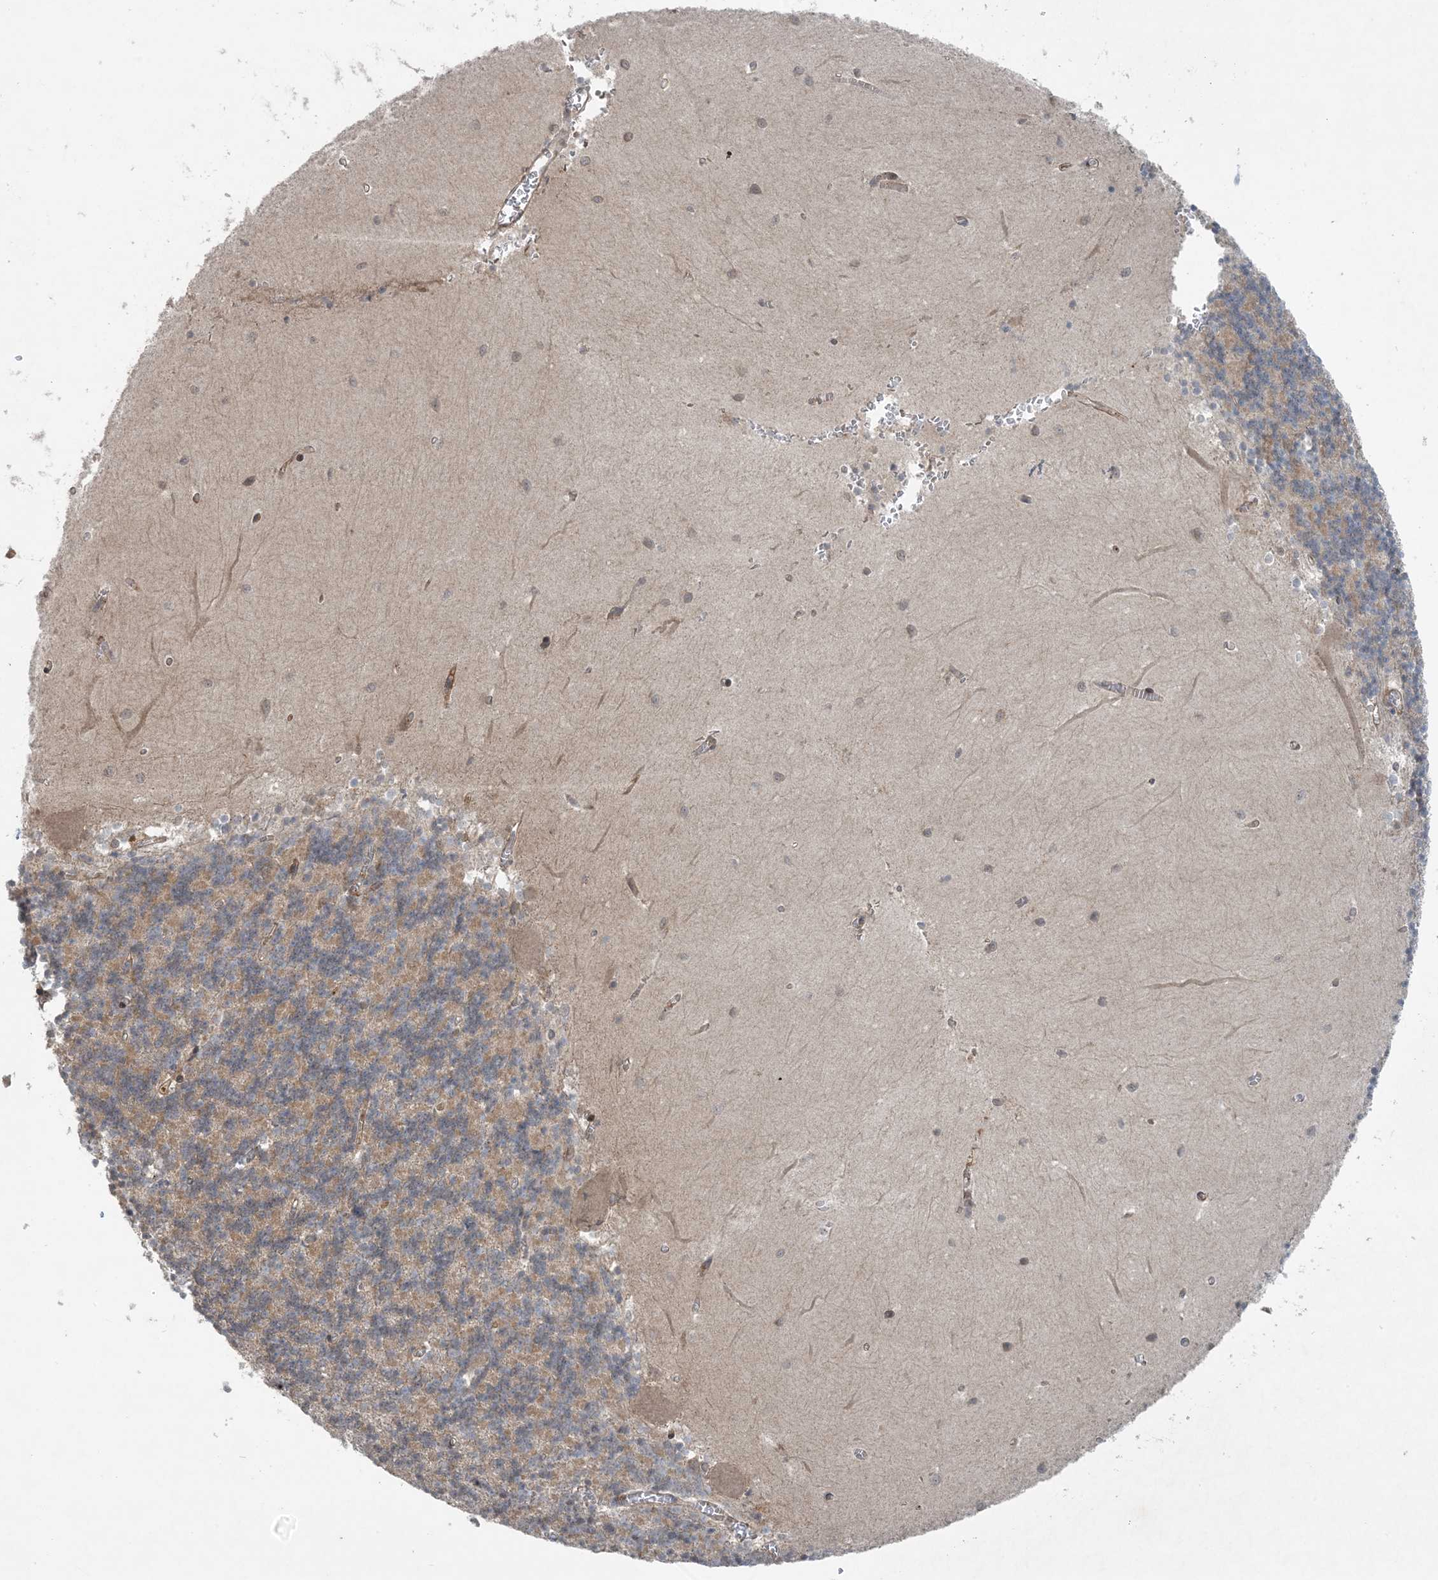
{"staining": {"intensity": "weak", "quantity": "25%-75%", "location": "cytoplasmic/membranous"}, "tissue": "cerebellum", "cell_type": "Cells in granular layer", "image_type": "normal", "snomed": [{"axis": "morphology", "description": "Normal tissue, NOS"}, {"axis": "topography", "description": "Cerebellum"}], "caption": "IHC photomicrograph of unremarkable human cerebellum stained for a protein (brown), which shows low levels of weak cytoplasmic/membranous staining in about 25%-75% of cells in granular layer.", "gene": "STAM2", "patient": {"sex": "male", "age": 37}}